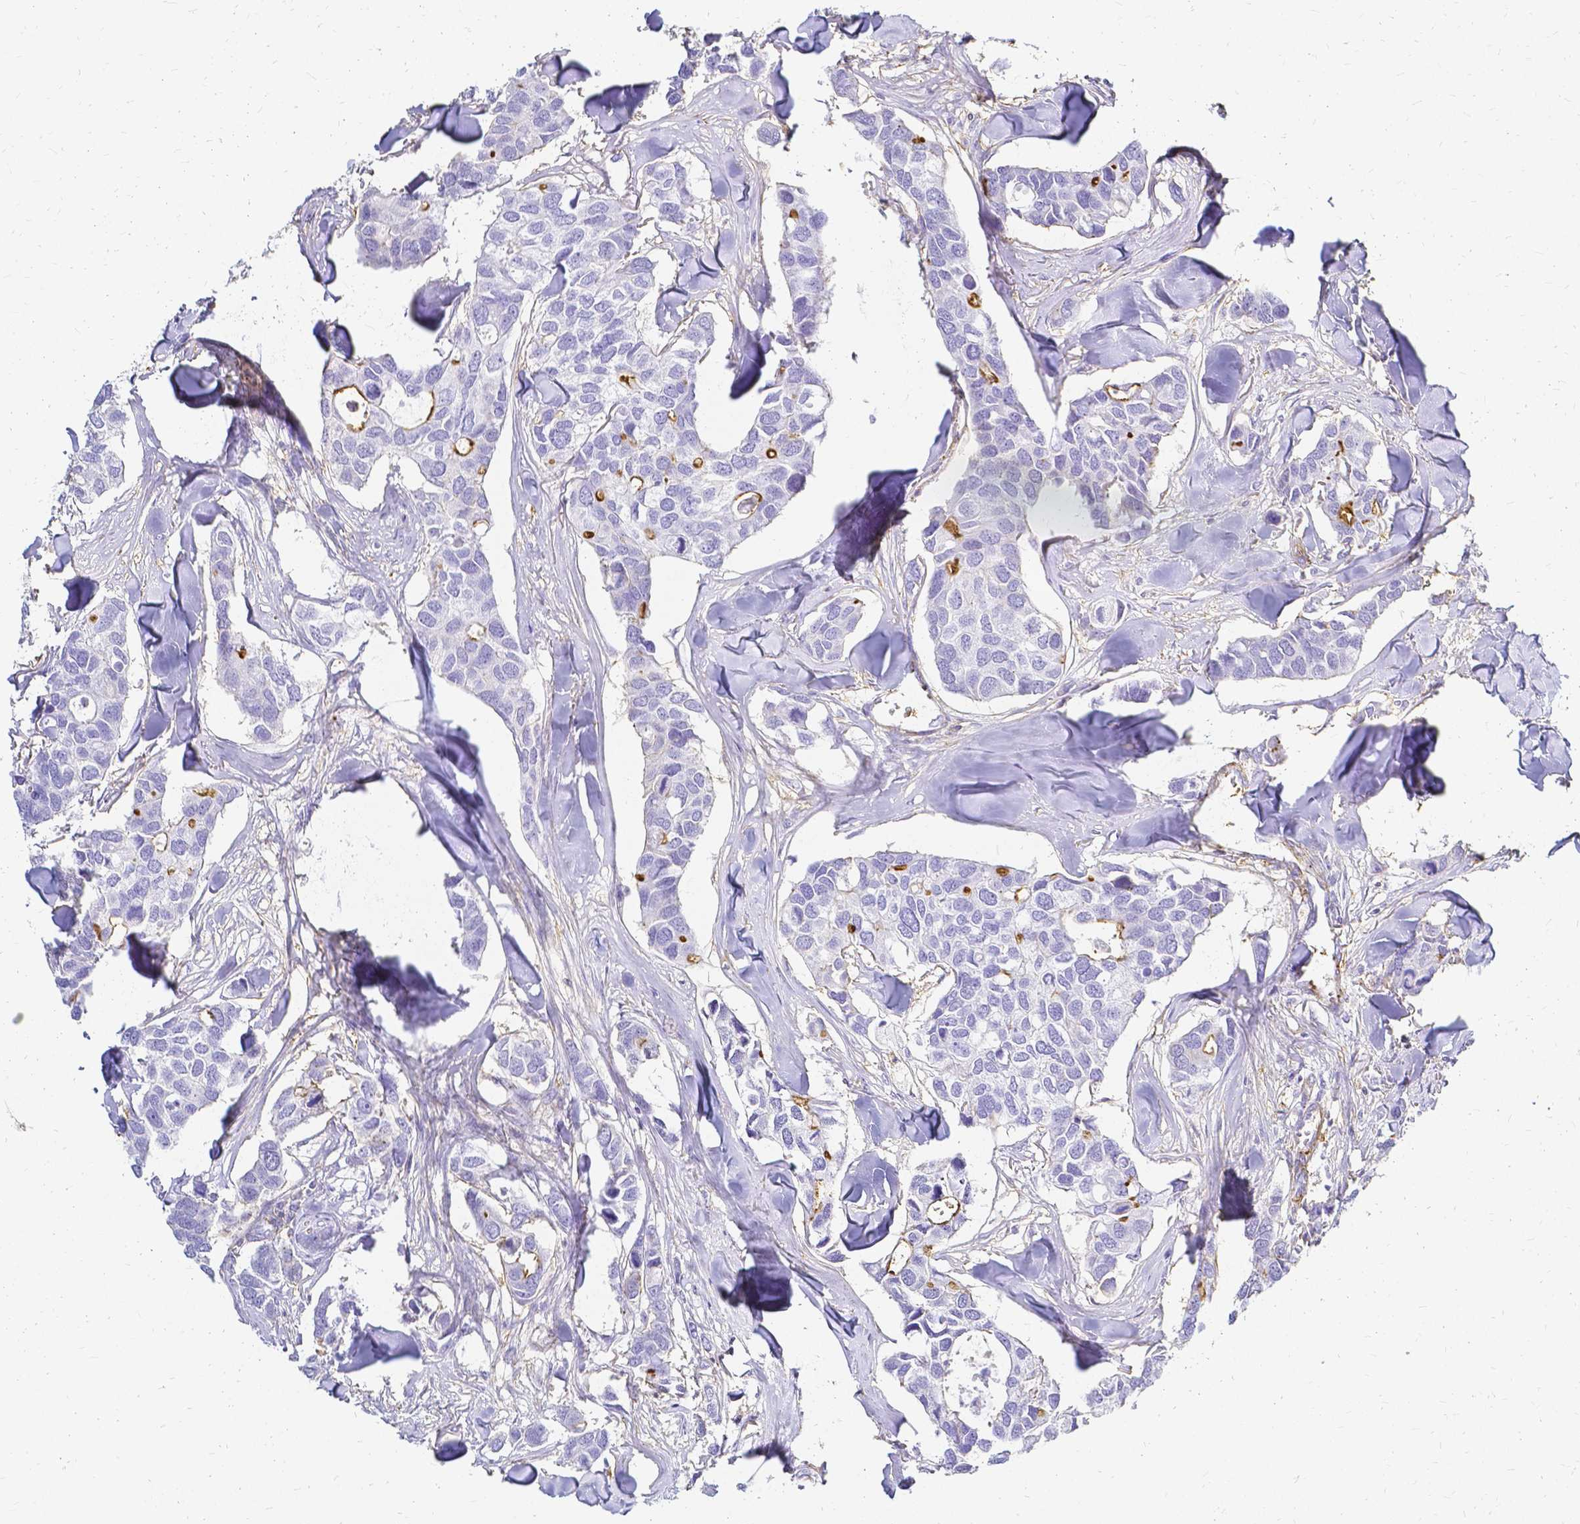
{"staining": {"intensity": "negative", "quantity": "none", "location": "none"}, "tissue": "breast cancer", "cell_type": "Tumor cells", "image_type": "cancer", "snomed": [{"axis": "morphology", "description": "Duct carcinoma"}, {"axis": "topography", "description": "Breast"}], "caption": "Tumor cells show no significant protein positivity in breast intraductal carcinoma.", "gene": "HSPA12A", "patient": {"sex": "female", "age": 83}}